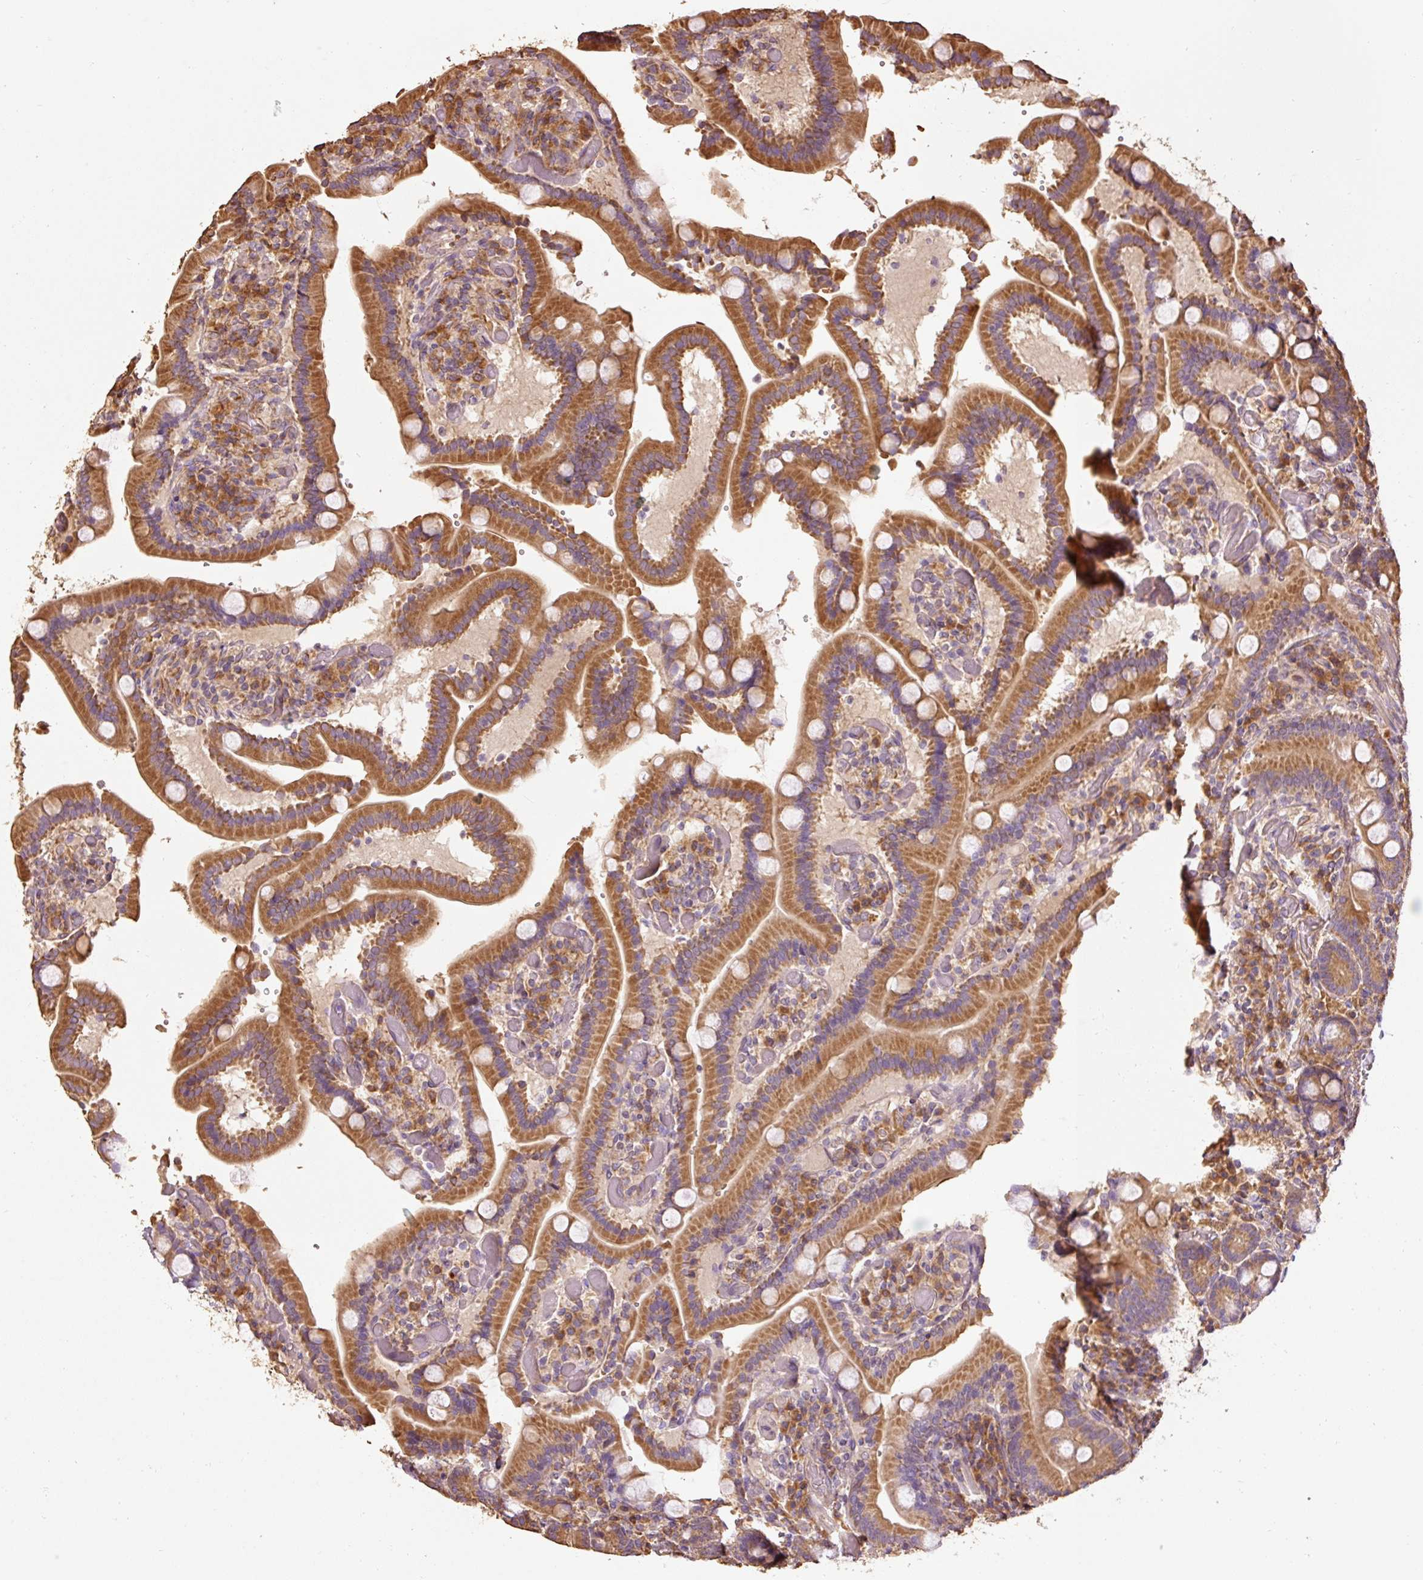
{"staining": {"intensity": "strong", "quantity": ">75%", "location": "cytoplasmic/membranous"}, "tissue": "duodenum", "cell_type": "Glandular cells", "image_type": "normal", "snomed": [{"axis": "morphology", "description": "Normal tissue, NOS"}, {"axis": "topography", "description": "Duodenum"}], "caption": "Benign duodenum exhibits strong cytoplasmic/membranous staining in approximately >75% of glandular cells, visualized by immunohistochemistry. The staining was performed using DAB (3,3'-diaminobenzidine), with brown indicating positive protein expression. Nuclei are stained blue with hematoxylin.", "gene": "EFHC1", "patient": {"sex": "female", "age": 62}}